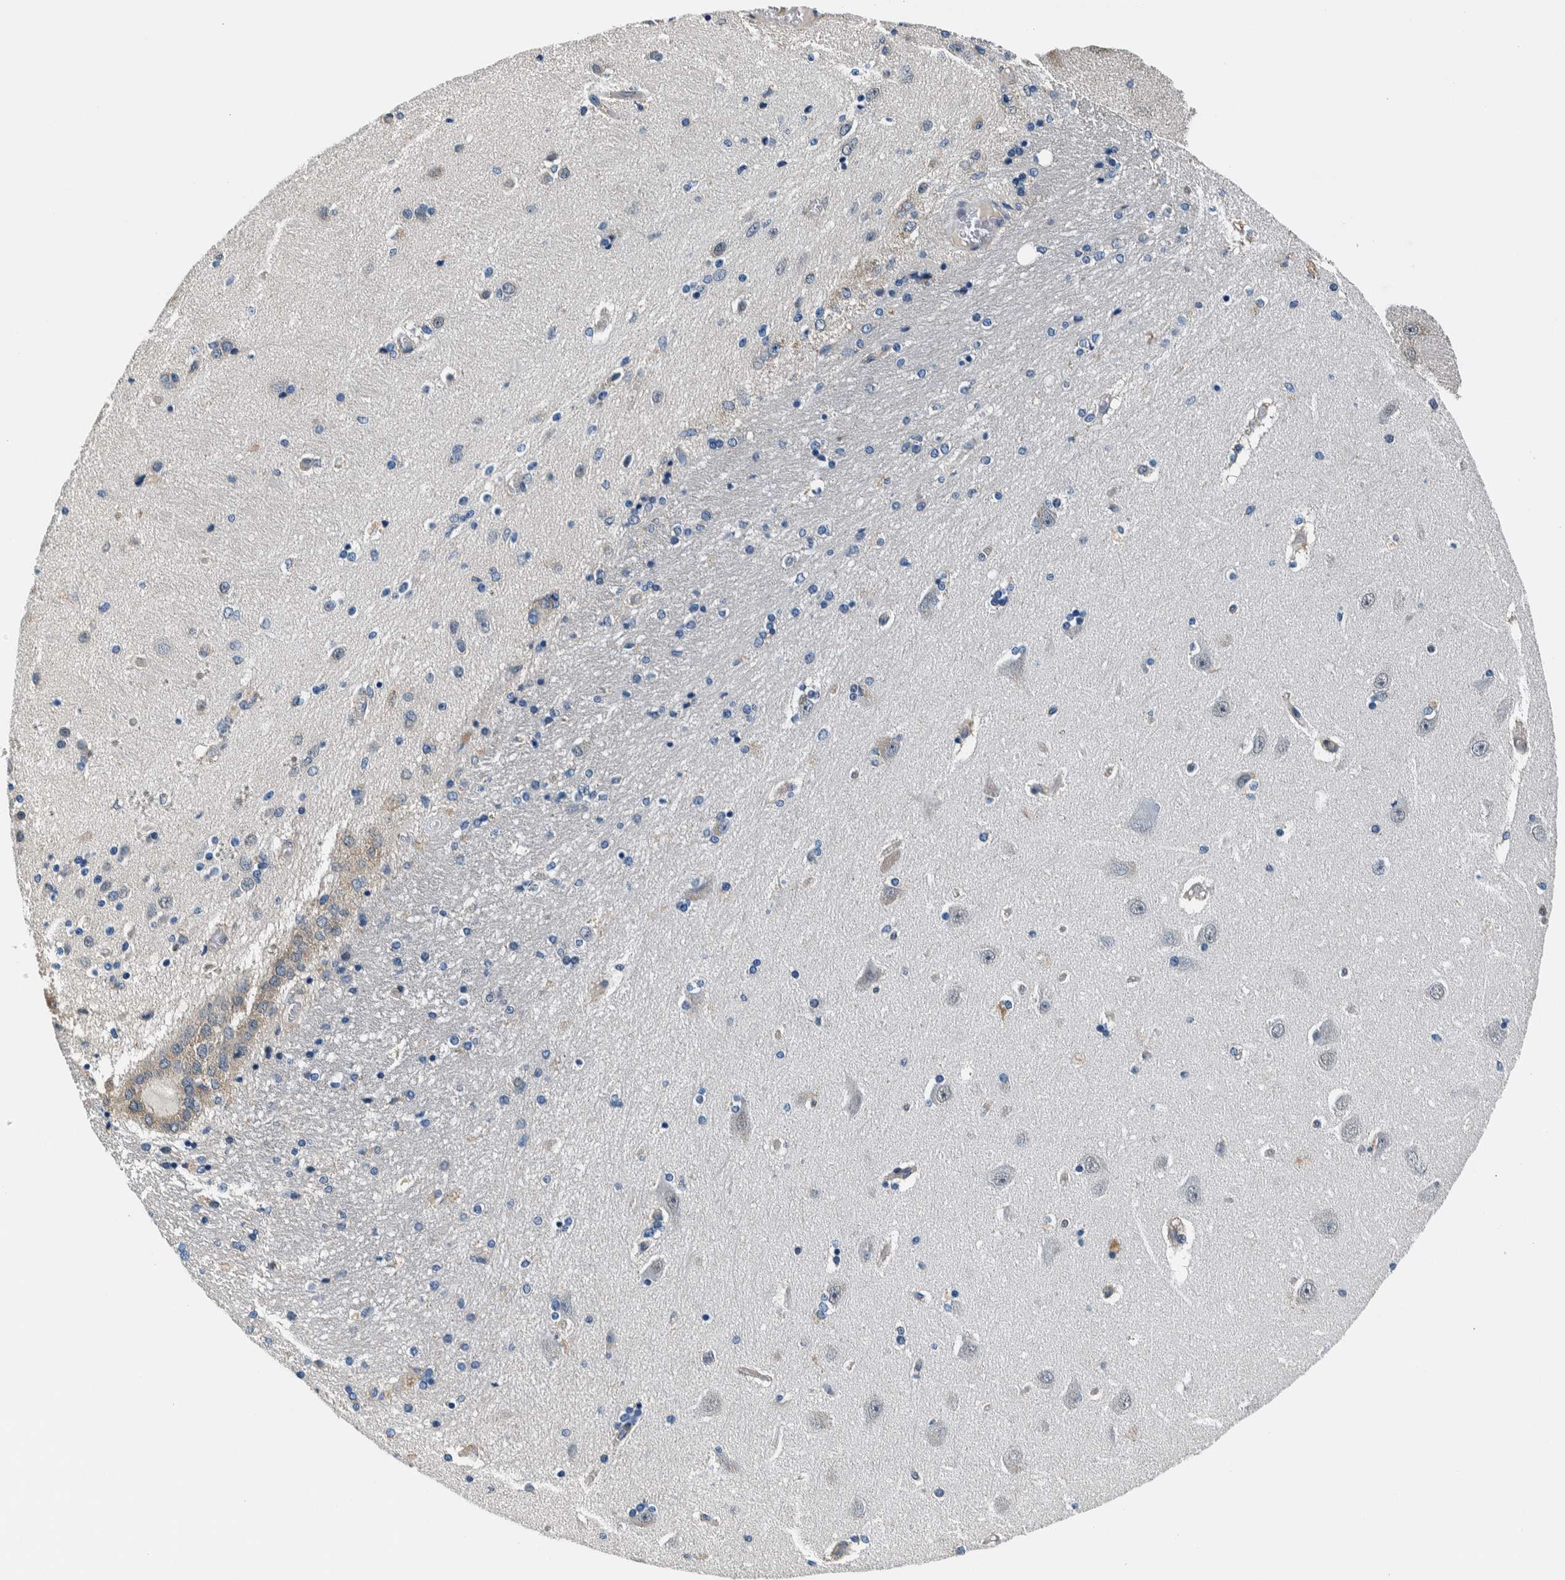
{"staining": {"intensity": "negative", "quantity": "none", "location": "none"}, "tissue": "hippocampus", "cell_type": "Glial cells", "image_type": "normal", "snomed": [{"axis": "morphology", "description": "Normal tissue, NOS"}, {"axis": "topography", "description": "Hippocampus"}], "caption": "The IHC photomicrograph has no significant staining in glial cells of hippocampus.", "gene": "NIBAN2", "patient": {"sex": "female", "age": 54}}